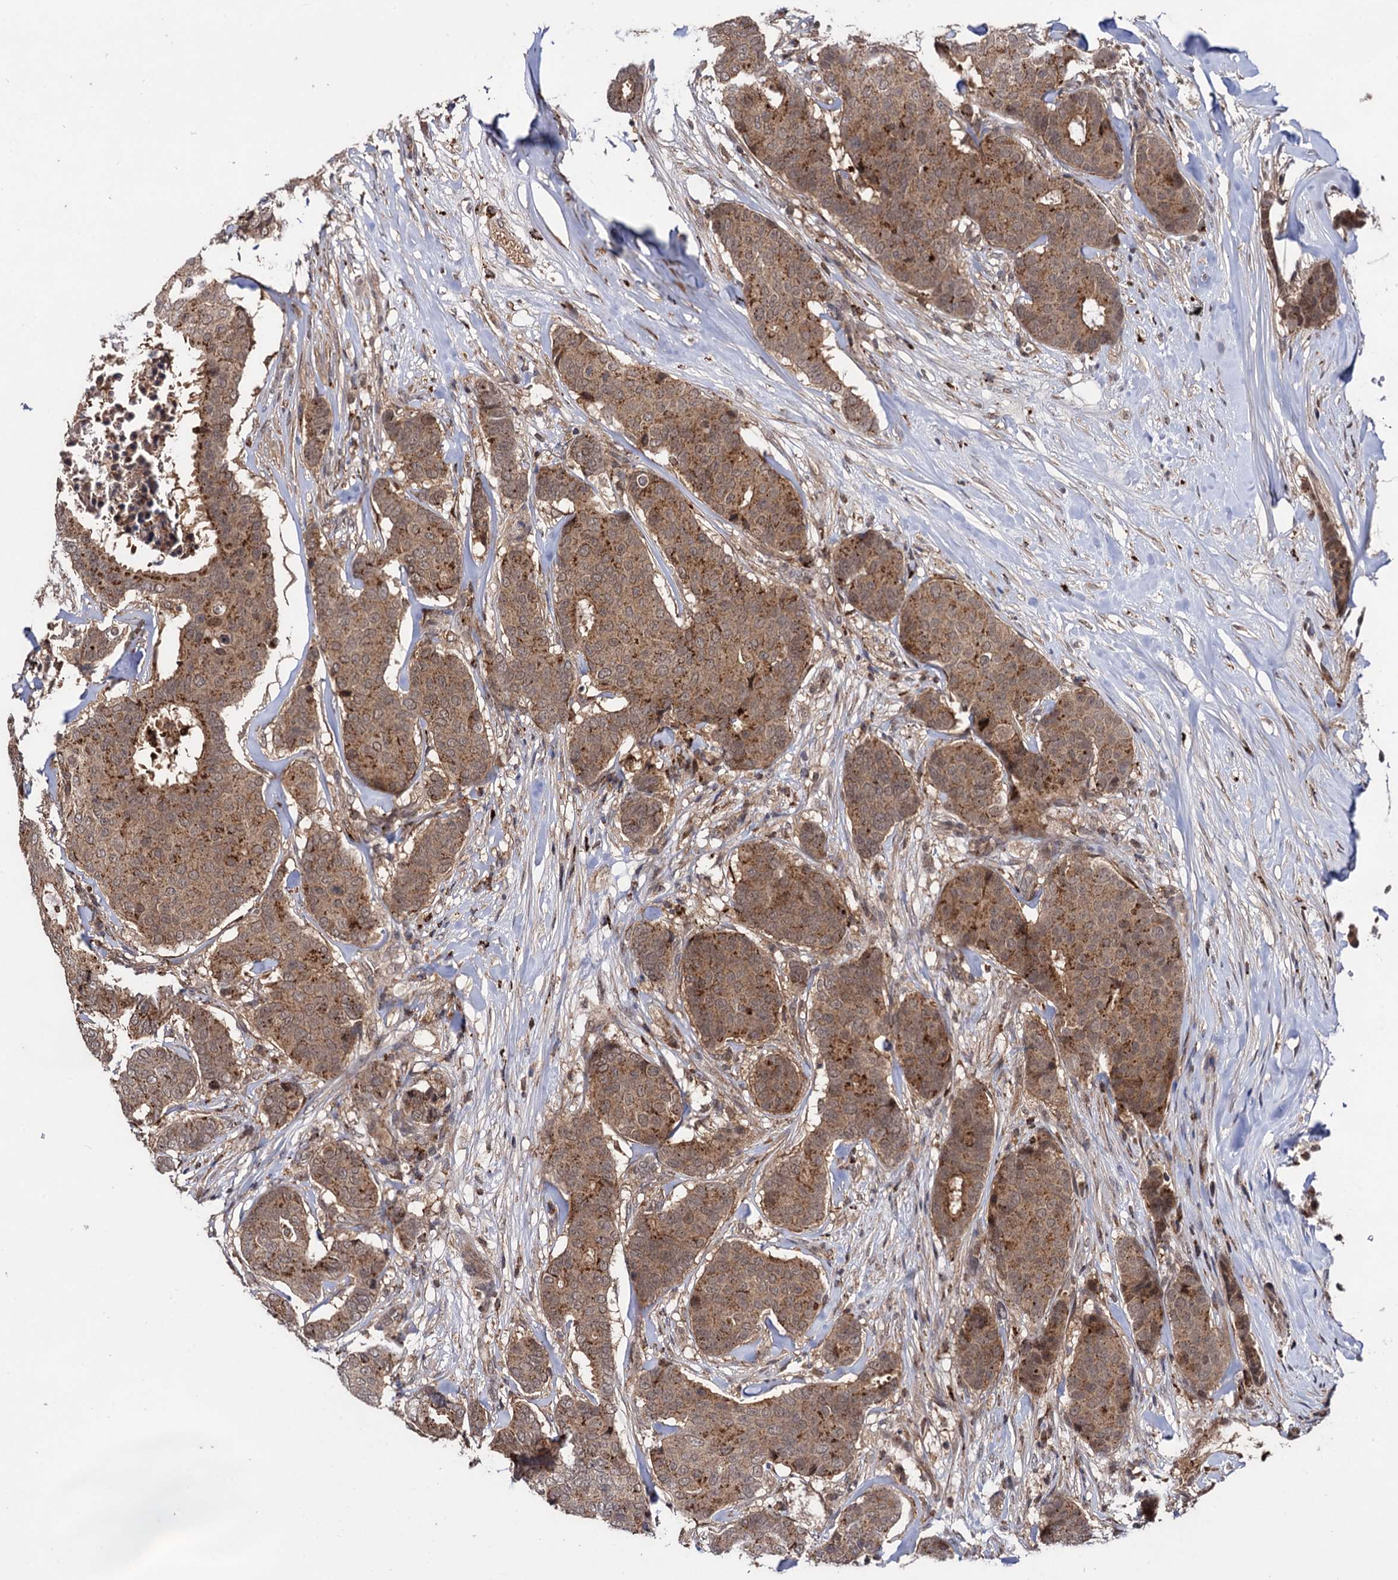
{"staining": {"intensity": "moderate", "quantity": ">75%", "location": "cytoplasmic/membranous"}, "tissue": "breast cancer", "cell_type": "Tumor cells", "image_type": "cancer", "snomed": [{"axis": "morphology", "description": "Duct carcinoma"}, {"axis": "topography", "description": "Breast"}], "caption": "Breast cancer (infiltrating ductal carcinoma) stained for a protein (brown) shows moderate cytoplasmic/membranous positive expression in approximately >75% of tumor cells.", "gene": "MICAL2", "patient": {"sex": "female", "age": 75}}